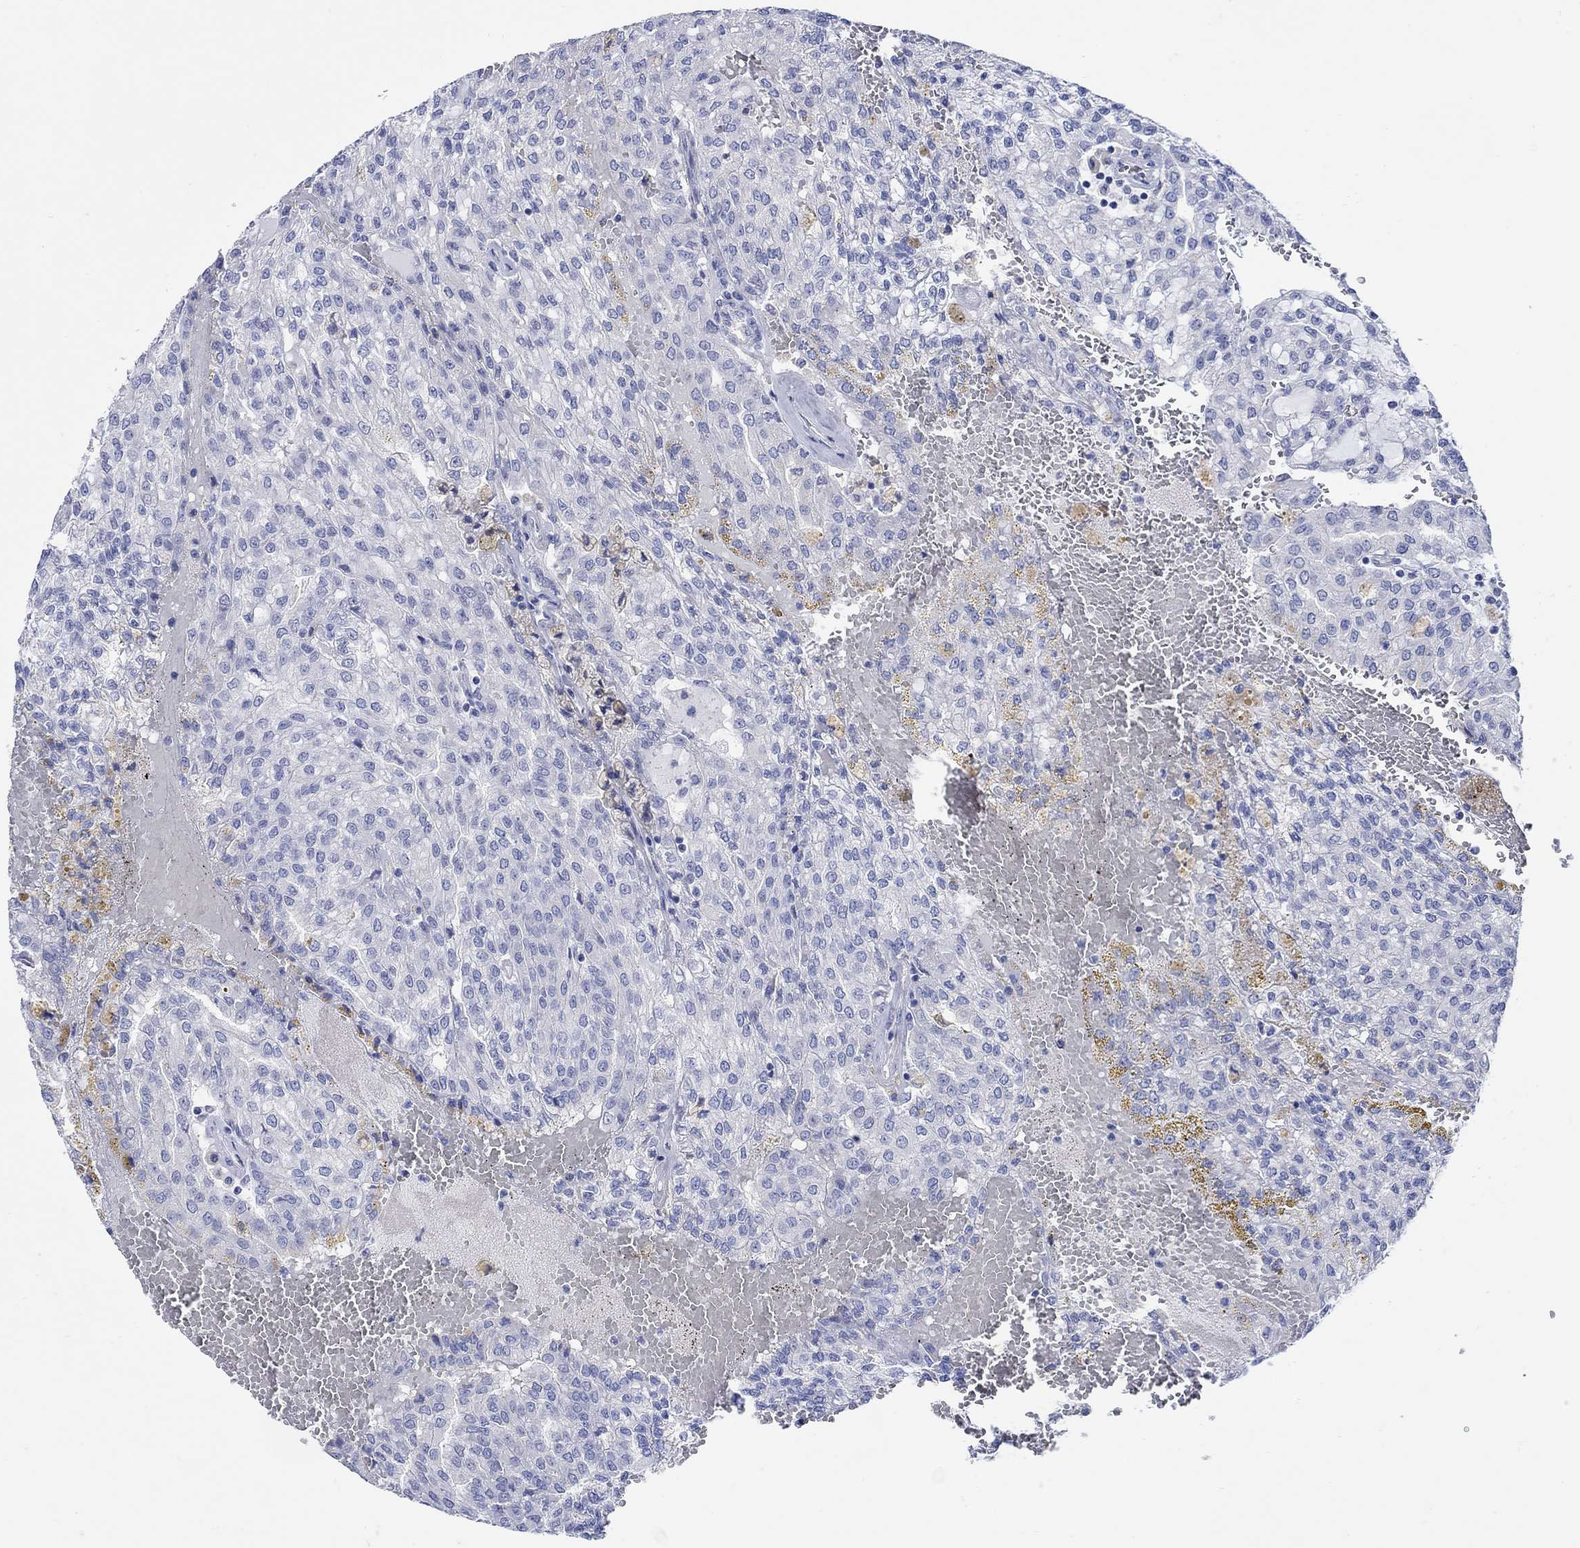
{"staining": {"intensity": "negative", "quantity": "none", "location": "none"}, "tissue": "renal cancer", "cell_type": "Tumor cells", "image_type": "cancer", "snomed": [{"axis": "morphology", "description": "Adenocarcinoma, NOS"}, {"axis": "topography", "description": "Kidney"}], "caption": "Tumor cells are negative for brown protein staining in renal cancer (adenocarcinoma).", "gene": "KRT222", "patient": {"sex": "male", "age": 63}}